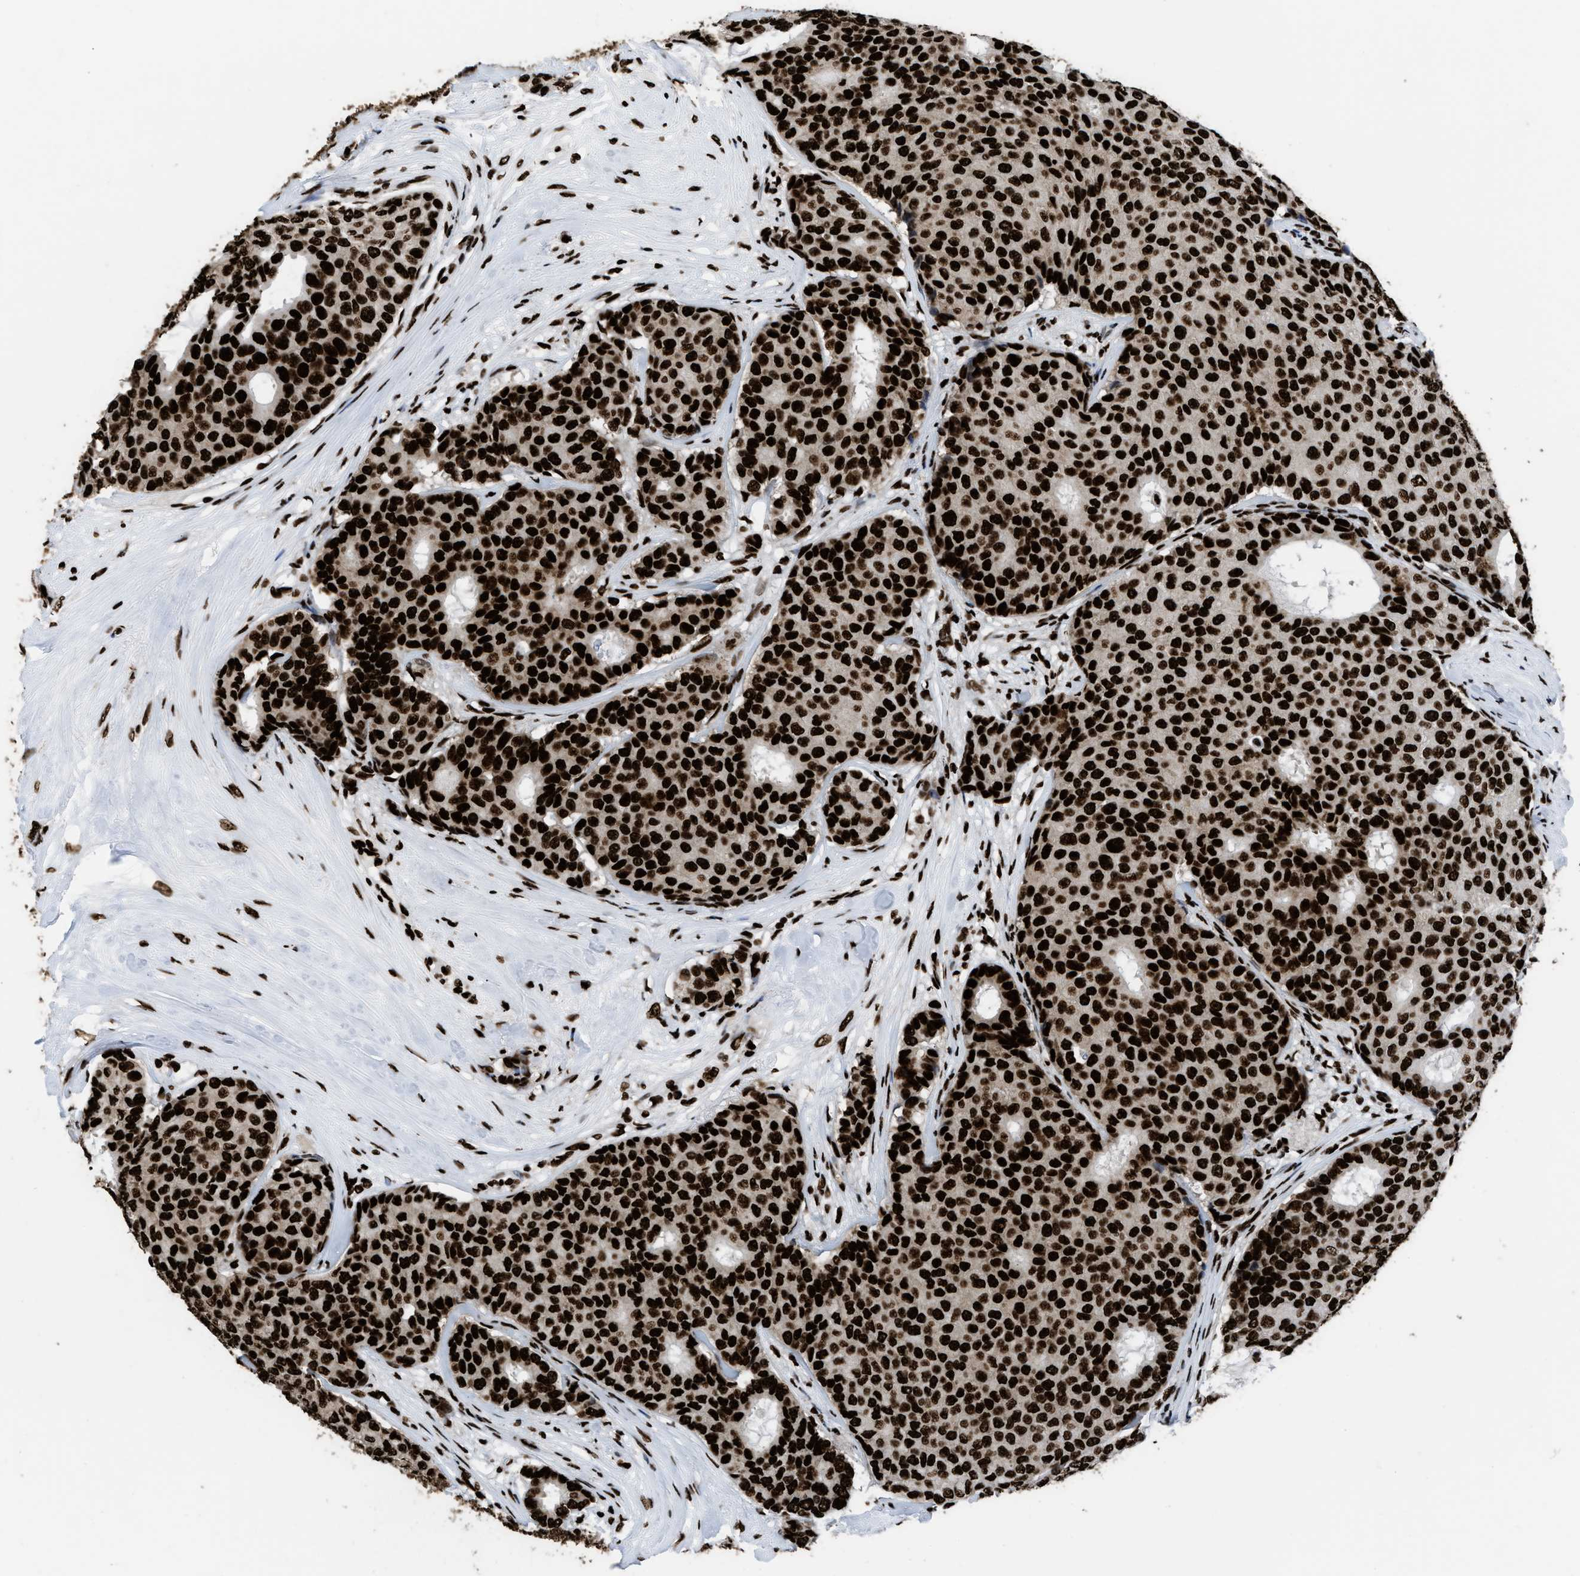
{"staining": {"intensity": "strong", "quantity": ">75%", "location": "nuclear"}, "tissue": "breast cancer", "cell_type": "Tumor cells", "image_type": "cancer", "snomed": [{"axis": "morphology", "description": "Duct carcinoma"}, {"axis": "topography", "description": "Breast"}], "caption": "Breast cancer was stained to show a protein in brown. There is high levels of strong nuclear positivity in about >75% of tumor cells. Nuclei are stained in blue.", "gene": "HNRNPM", "patient": {"sex": "female", "age": 75}}